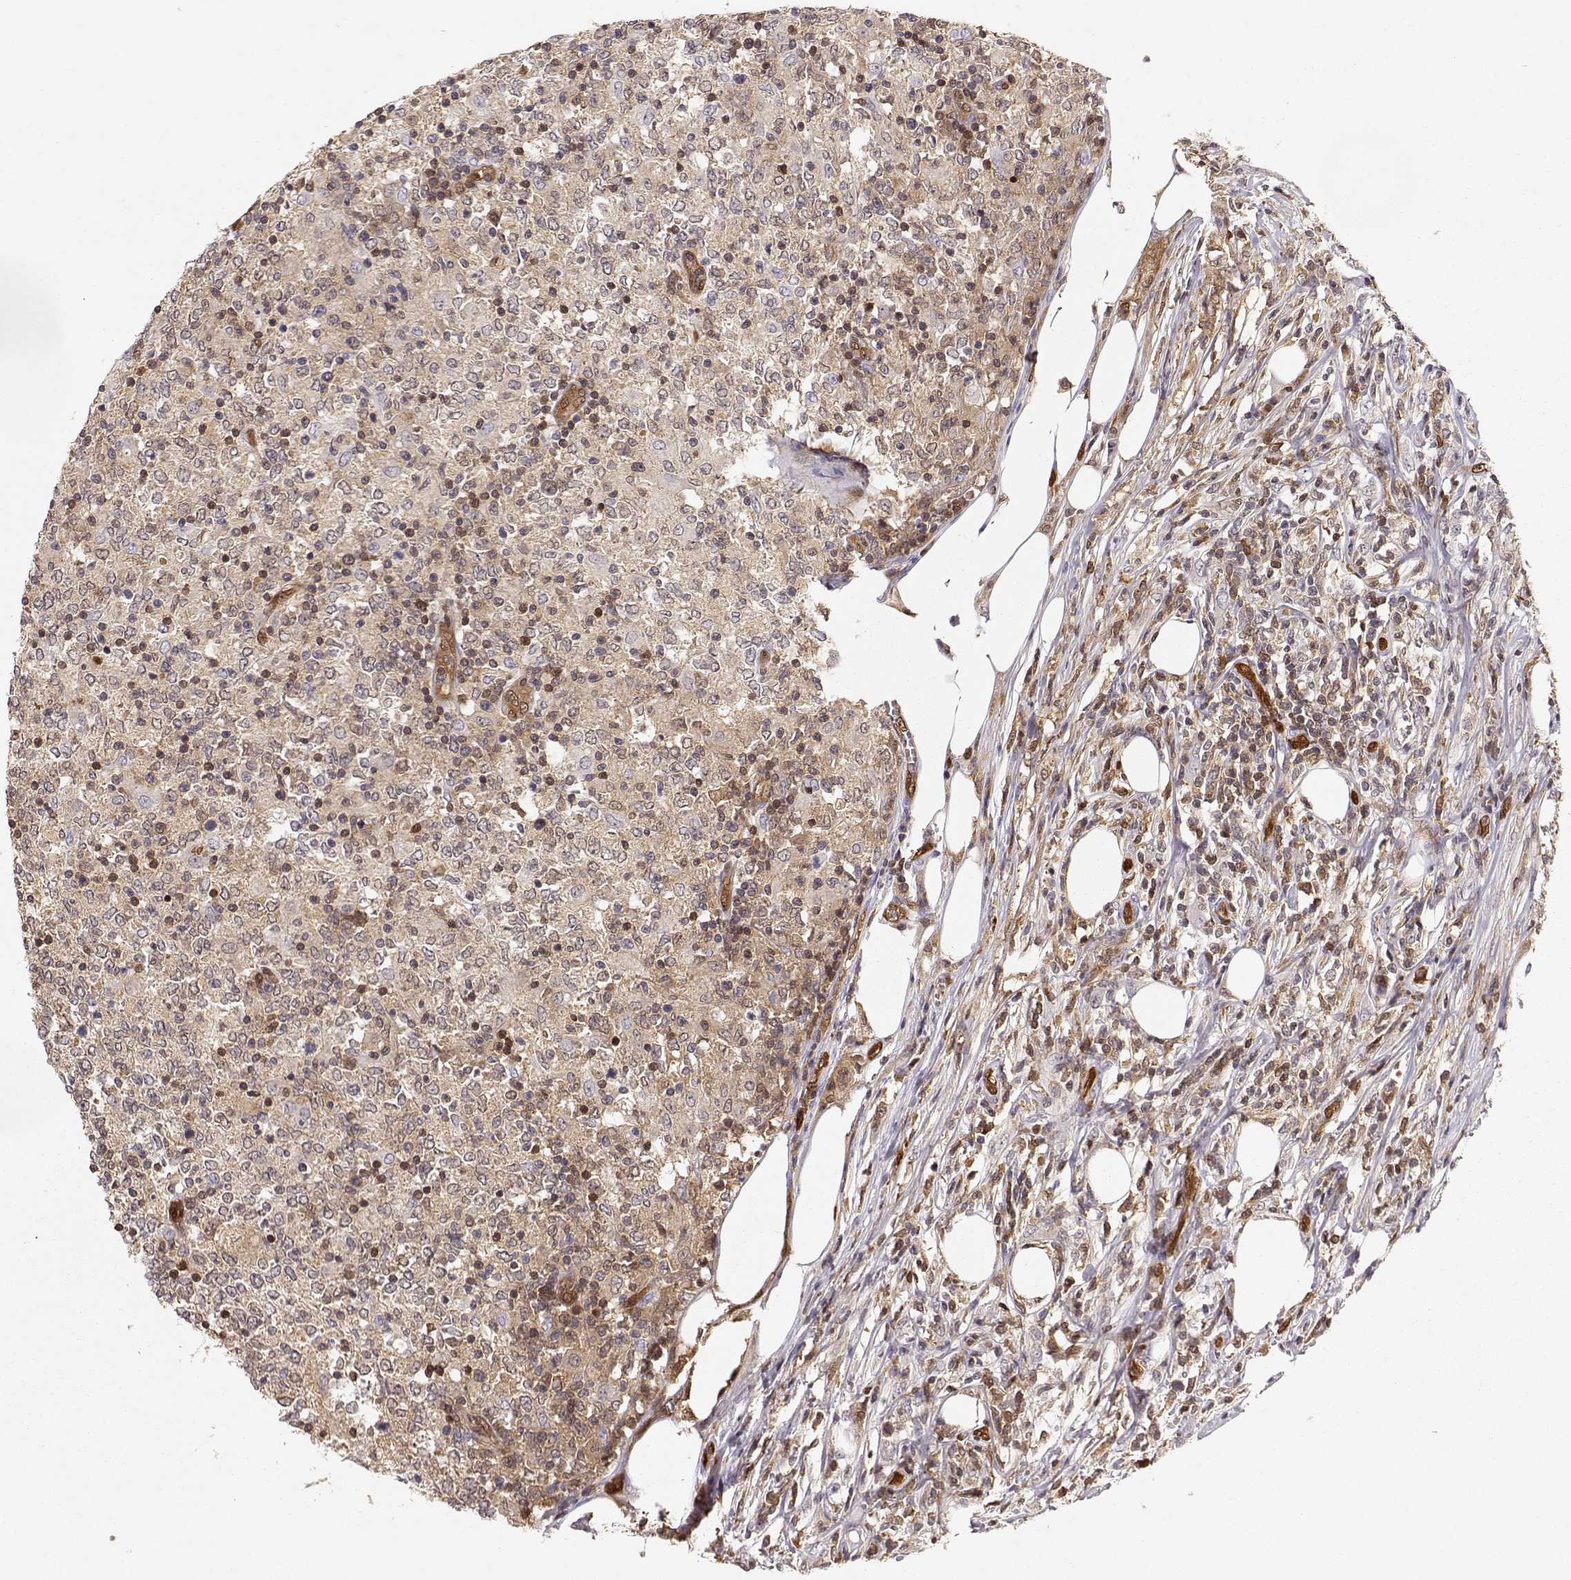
{"staining": {"intensity": "weak", "quantity": ">75%", "location": "cytoplasmic/membranous"}, "tissue": "lymphoma", "cell_type": "Tumor cells", "image_type": "cancer", "snomed": [{"axis": "morphology", "description": "Malignant lymphoma, non-Hodgkin's type, High grade"}, {"axis": "topography", "description": "Lymph node"}], "caption": "Immunohistochemistry (IHC) (DAB) staining of human high-grade malignant lymphoma, non-Hodgkin's type displays weak cytoplasmic/membranous protein staining in about >75% of tumor cells.", "gene": "PNP", "patient": {"sex": "female", "age": 84}}